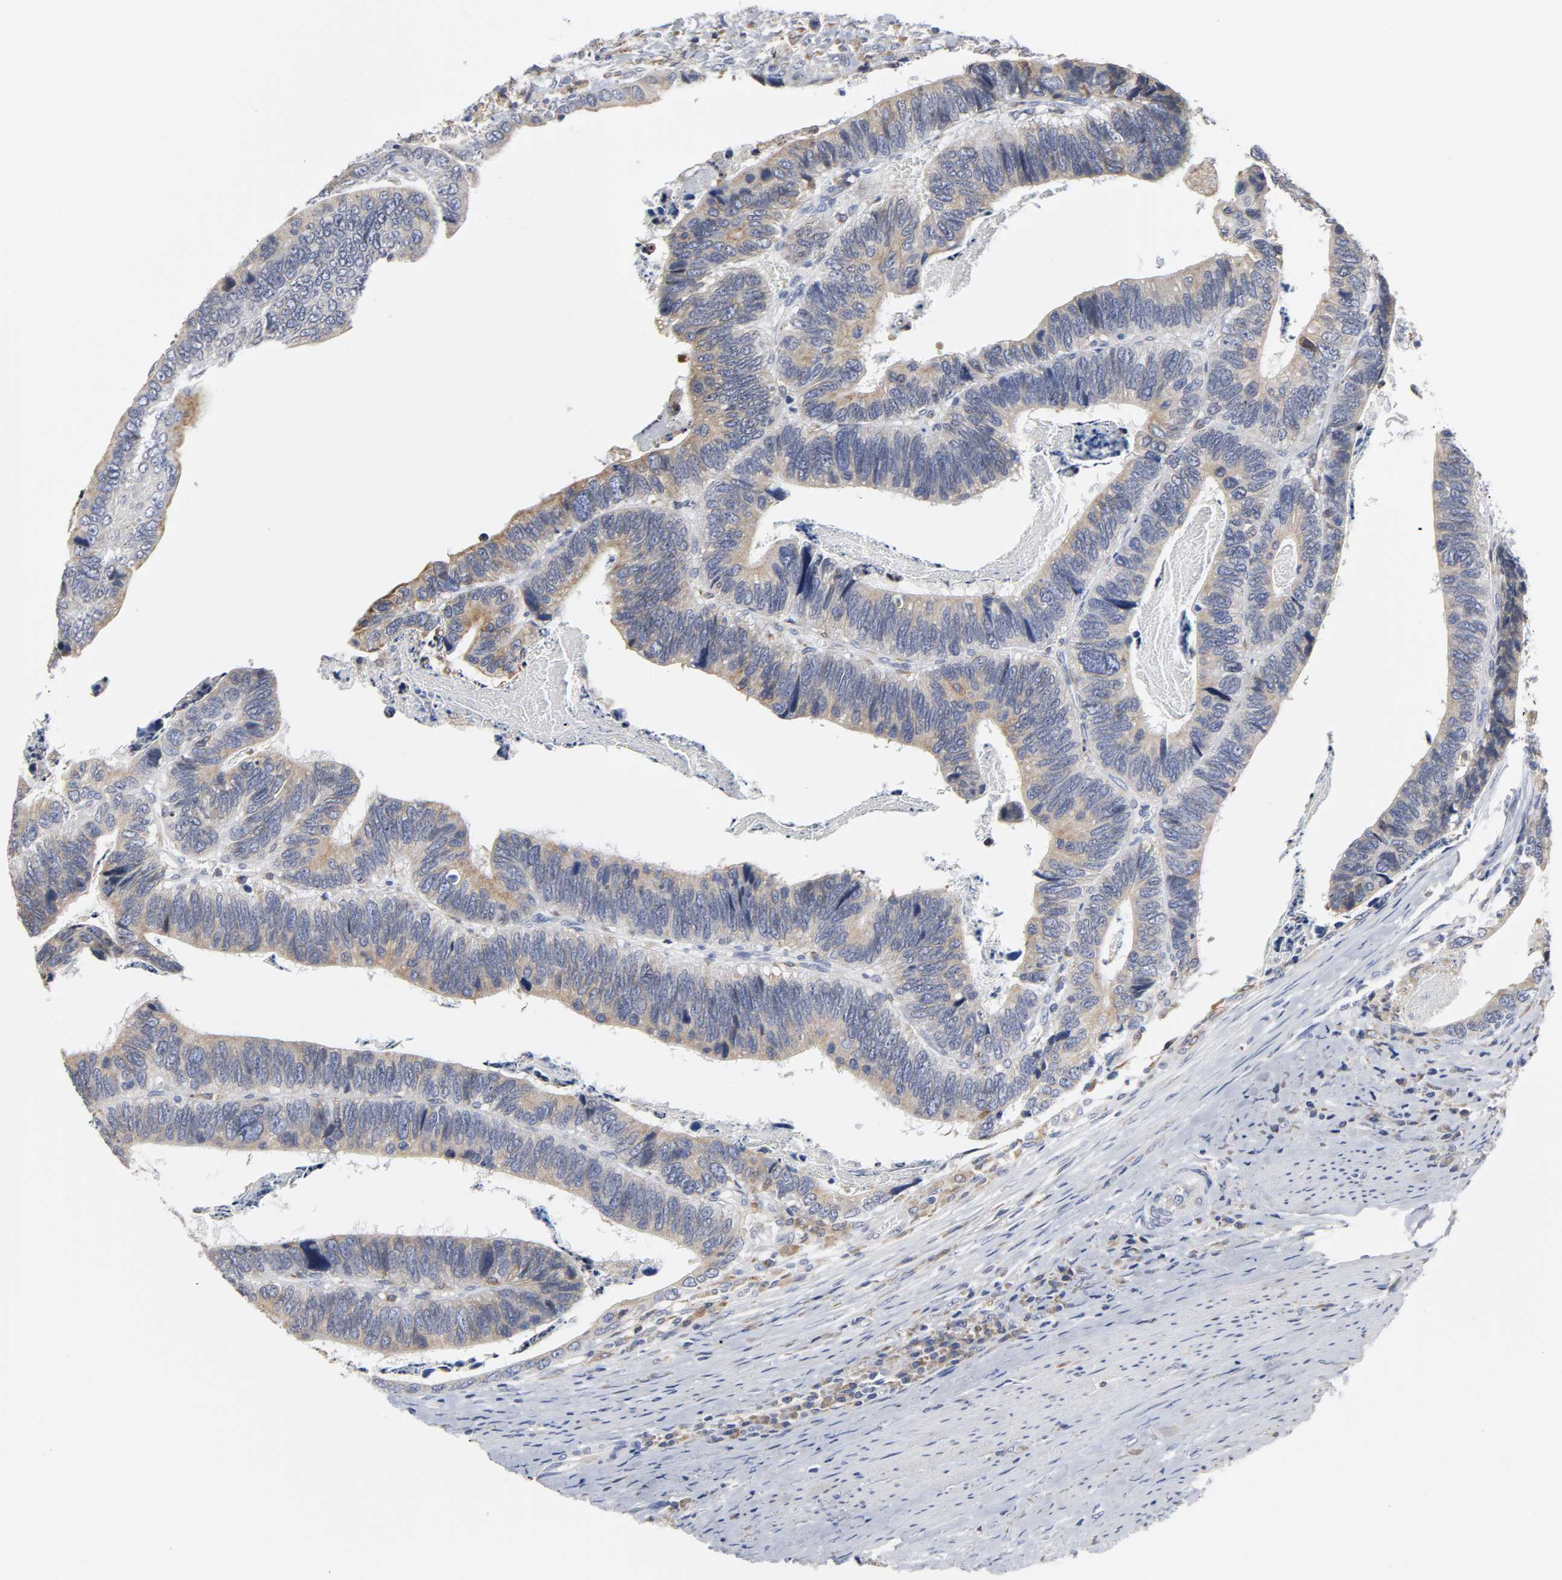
{"staining": {"intensity": "weak", "quantity": ">75%", "location": "cytoplasmic/membranous"}, "tissue": "colorectal cancer", "cell_type": "Tumor cells", "image_type": "cancer", "snomed": [{"axis": "morphology", "description": "Adenocarcinoma, NOS"}, {"axis": "topography", "description": "Colon"}], "caption": "Colorectal adenocarcinoma stained for a protein (brown) exhibits weak cytoplasmic/membranous positive staining in approximately >75% of tumor cells.", "gene": "HCK", "patient": {"sex": "male", "age": 72}}